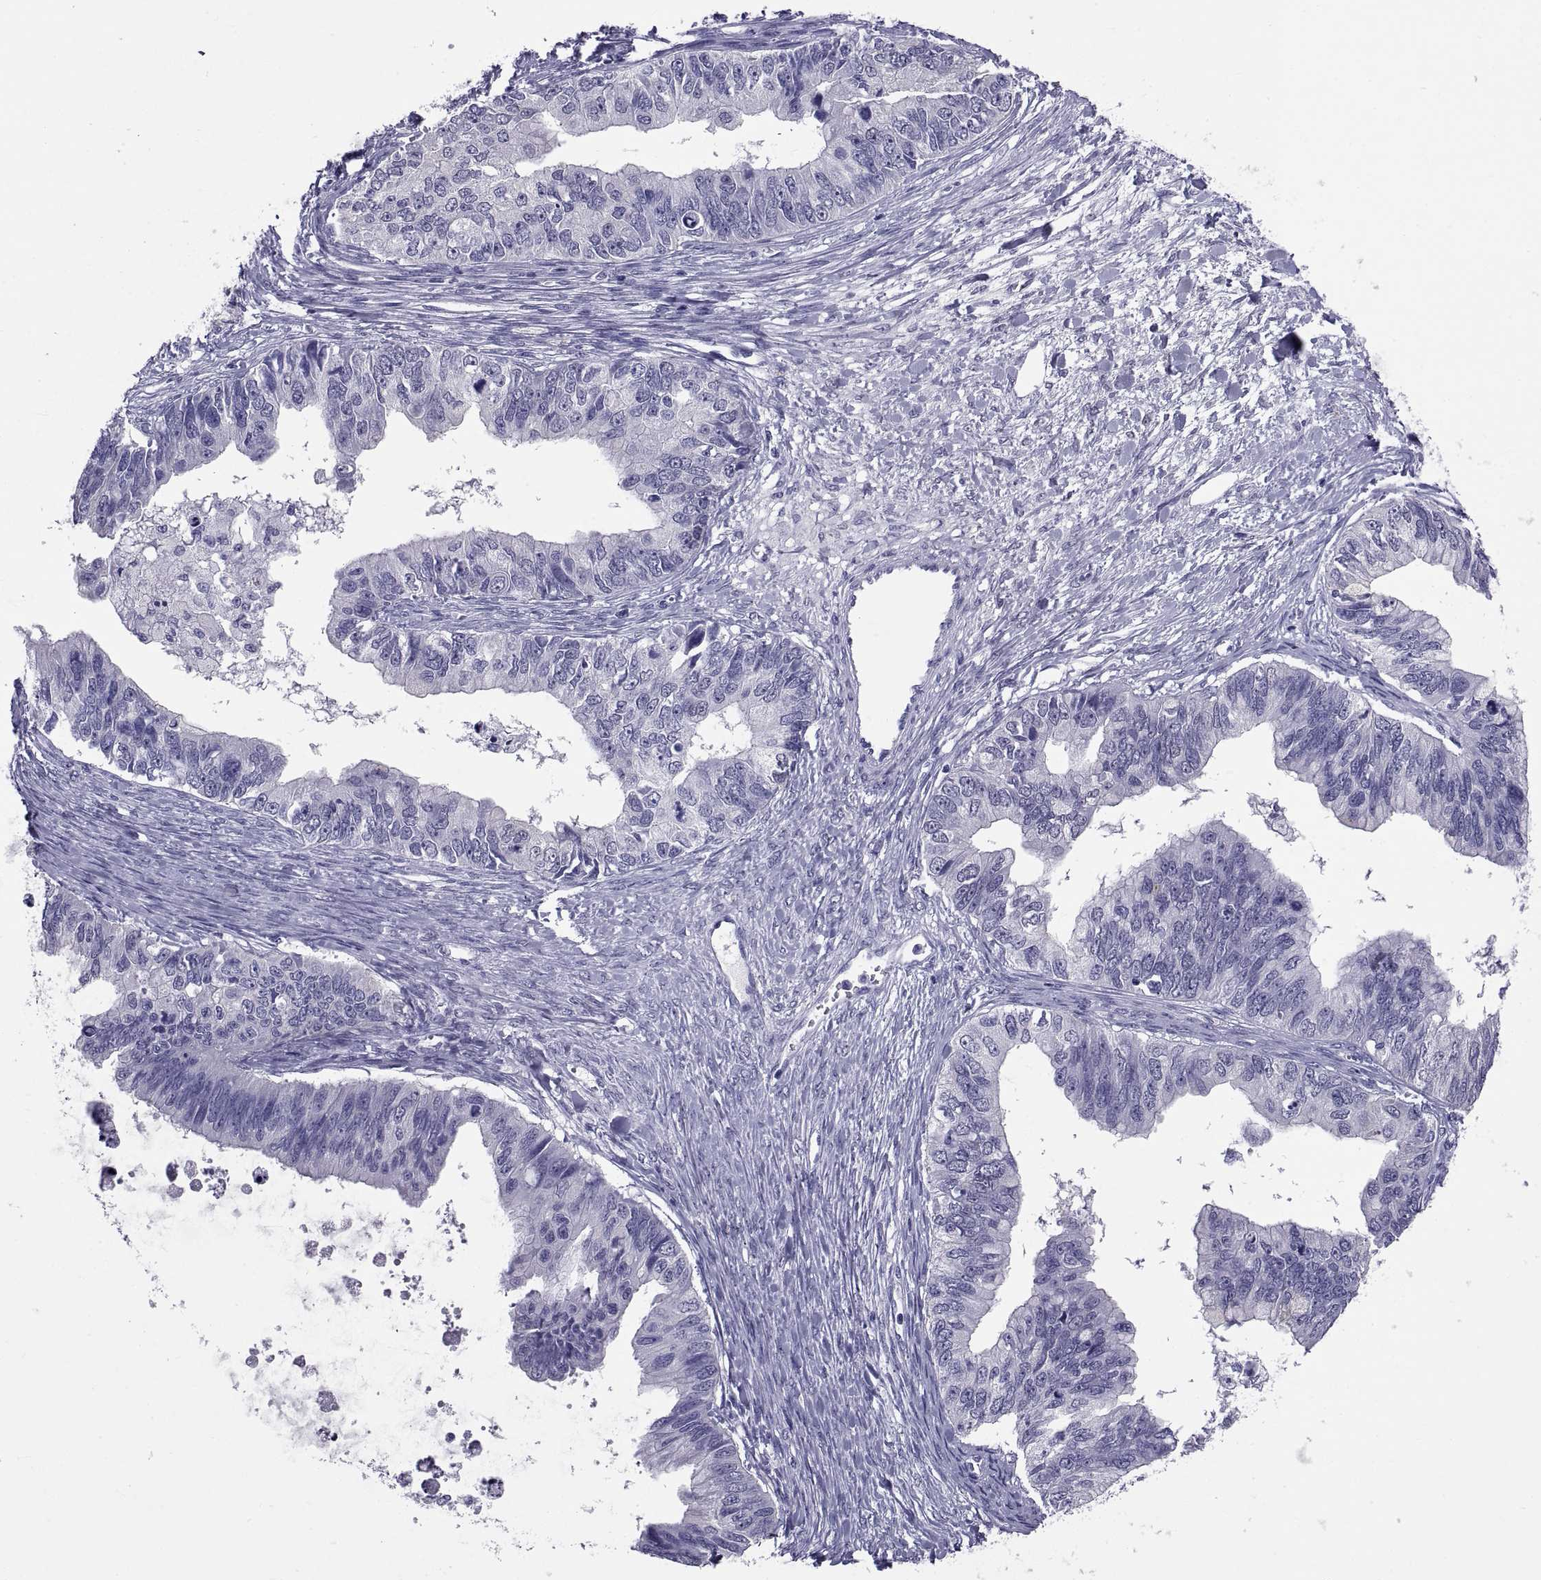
{"staining": {"intensity": "negative", "quantity": "none", "location": "none"}, "tissue": "ovarian cancer", "cell_type": "Tumor cells", "image_type": "cancer", "snomed": [{"axis": "morphology", "description": "Cystadenocarcinoma, mucinous, NOS"}, {"axis": "topography", "description": "Ovary"}], "caption": "DAB (3,3'-diaminobenzidine) immunohistochemical staining of ovarian cancer reveals no significant positivity in tumor cells. Nuclei are stained in blue.", "gene": "TGFBR3L", "patient": {"sex": "female", "age": 76}}